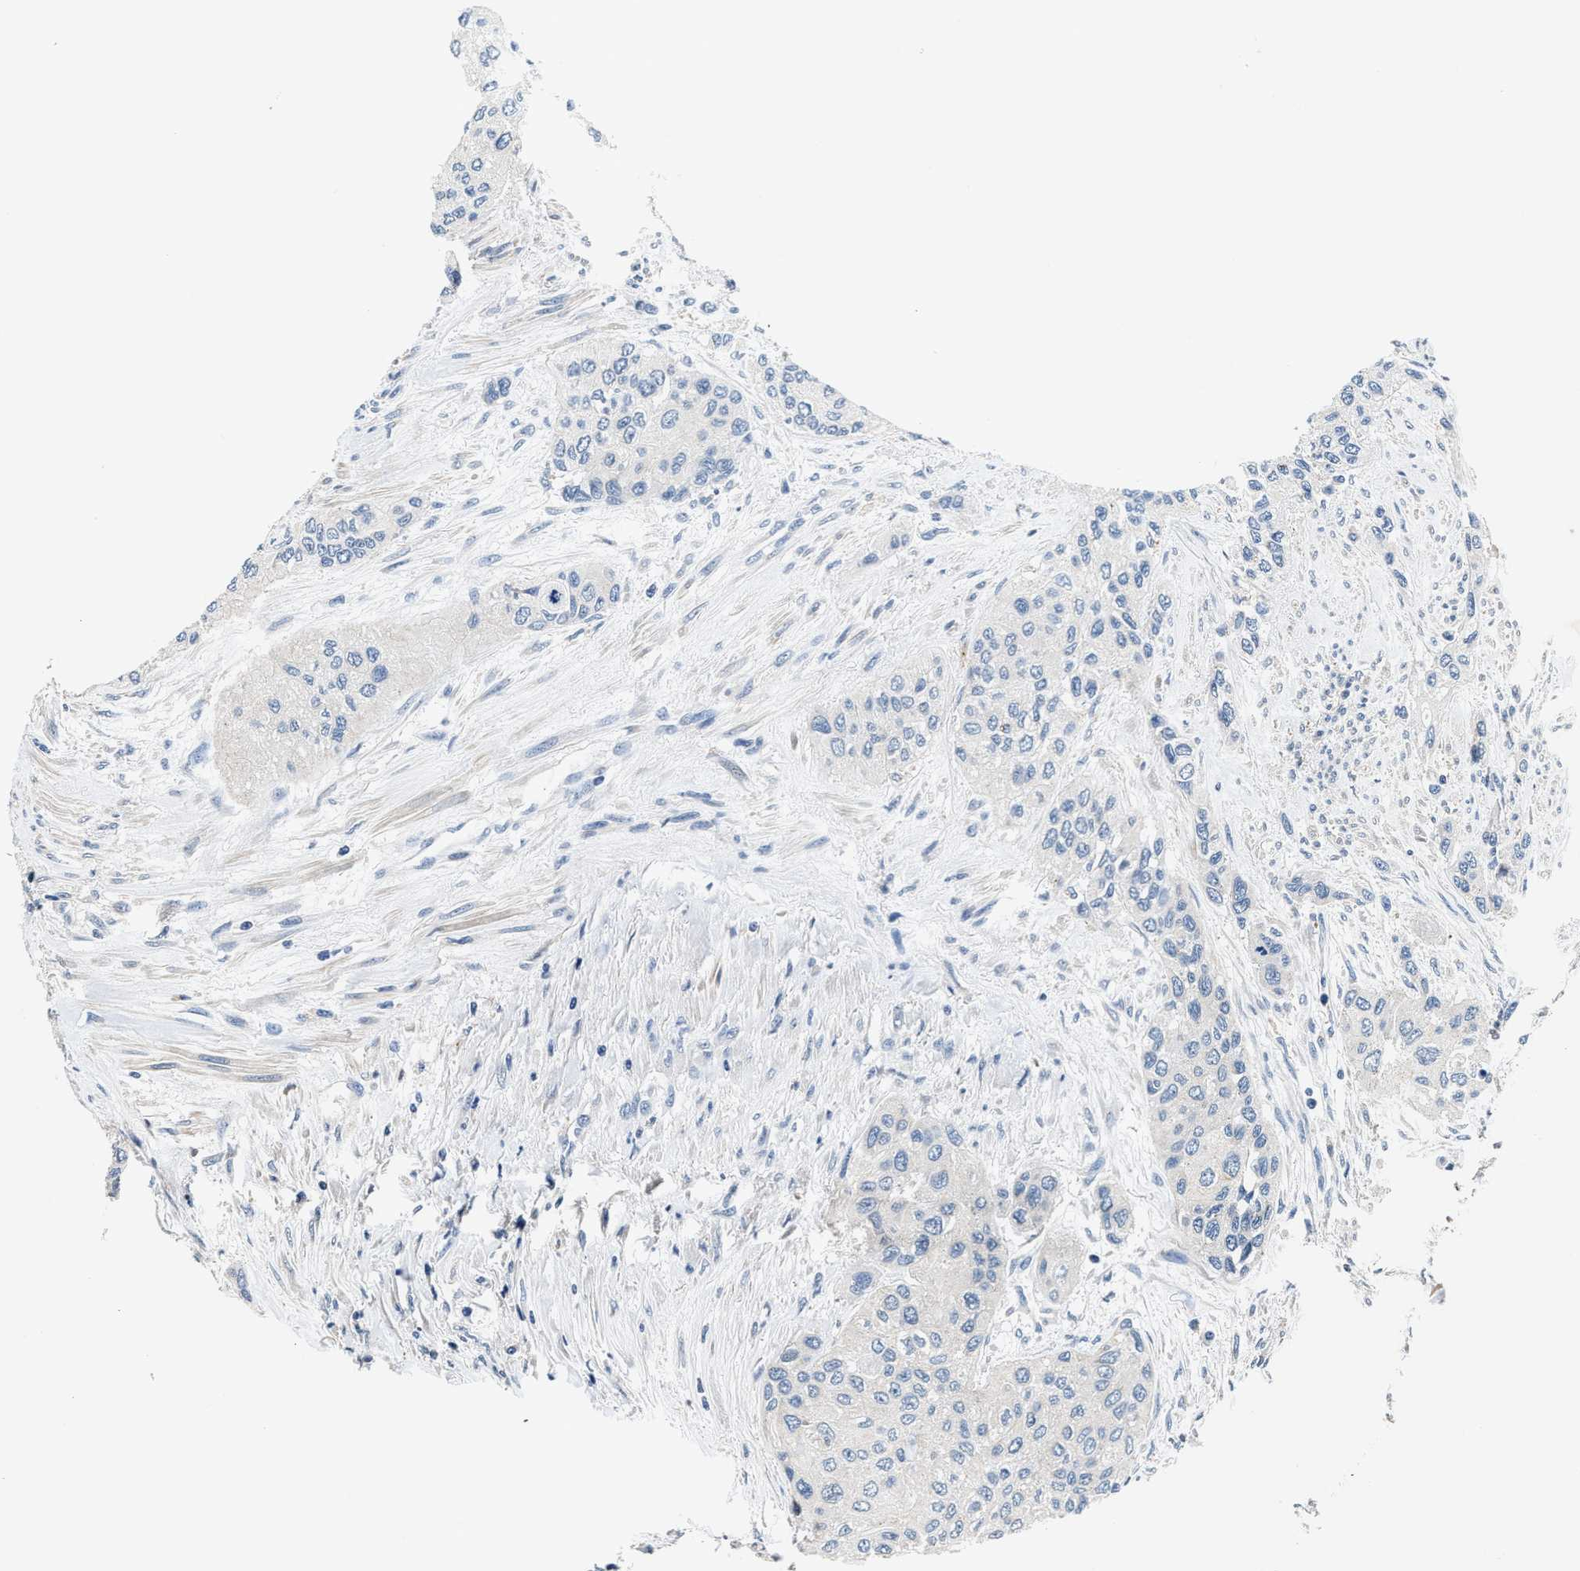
{"staining": {"intensity": "negative", "quantity": "none", "location": "none"}, "tissue": "urothelial cancer", "cell_type": "Tumor cells", "image_type": "cancer", "snomed": [{"axis": "morphology", "description": "Urothelial carcinoma, High grade"}, {"axis": "topography", "description": "Urinary bladder"}], "caption": "High magnification brightfield microscopy of urothelial cancer stained with DAB (3,3'-diaminobenzidine) (brown) and counterstained with hematoxylin (blue): tumor cells show no significant positivity.", "gene": "ANKIB1", "patient": {"sex": "female", "age": 56}}